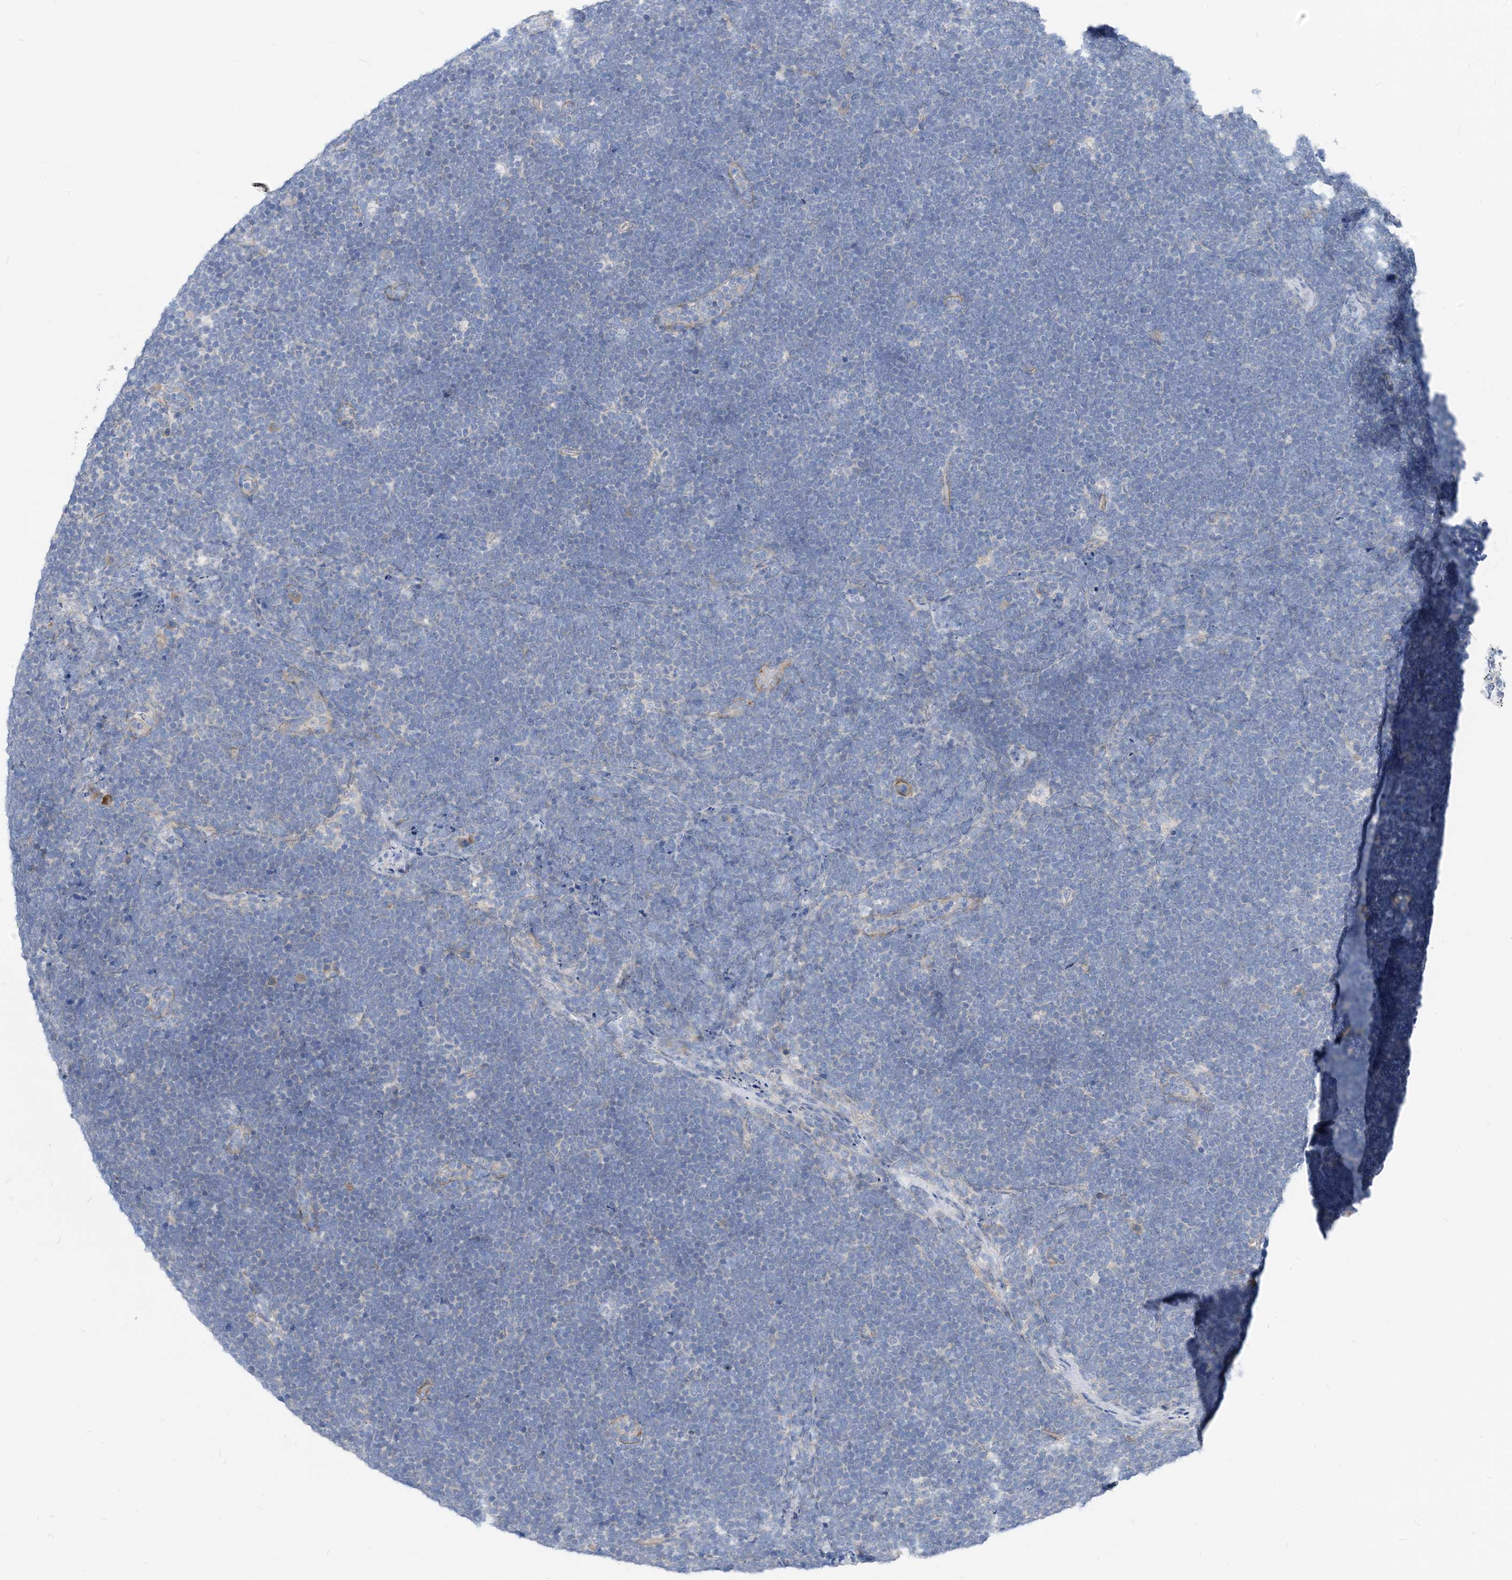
{"staining": {"intensity": "negative", "quantity": "none", "location": "none"}, "tissue": "lymphoma", "cell_type": "Tumor cells", "image_type": "cancer", "snomed": [{"axis": "morphology", "description": "Malignant lymphoma, non-Hodgkin's type, High grade"}, {"axis": "topography", "description": "Lymph node"}], "caption": "Immunohistochemical staining of lymphoma reveals no significant staining in tumor cells.", "gene": "PLEKHA3", "patient": {"sex": "male", "age": 13}}